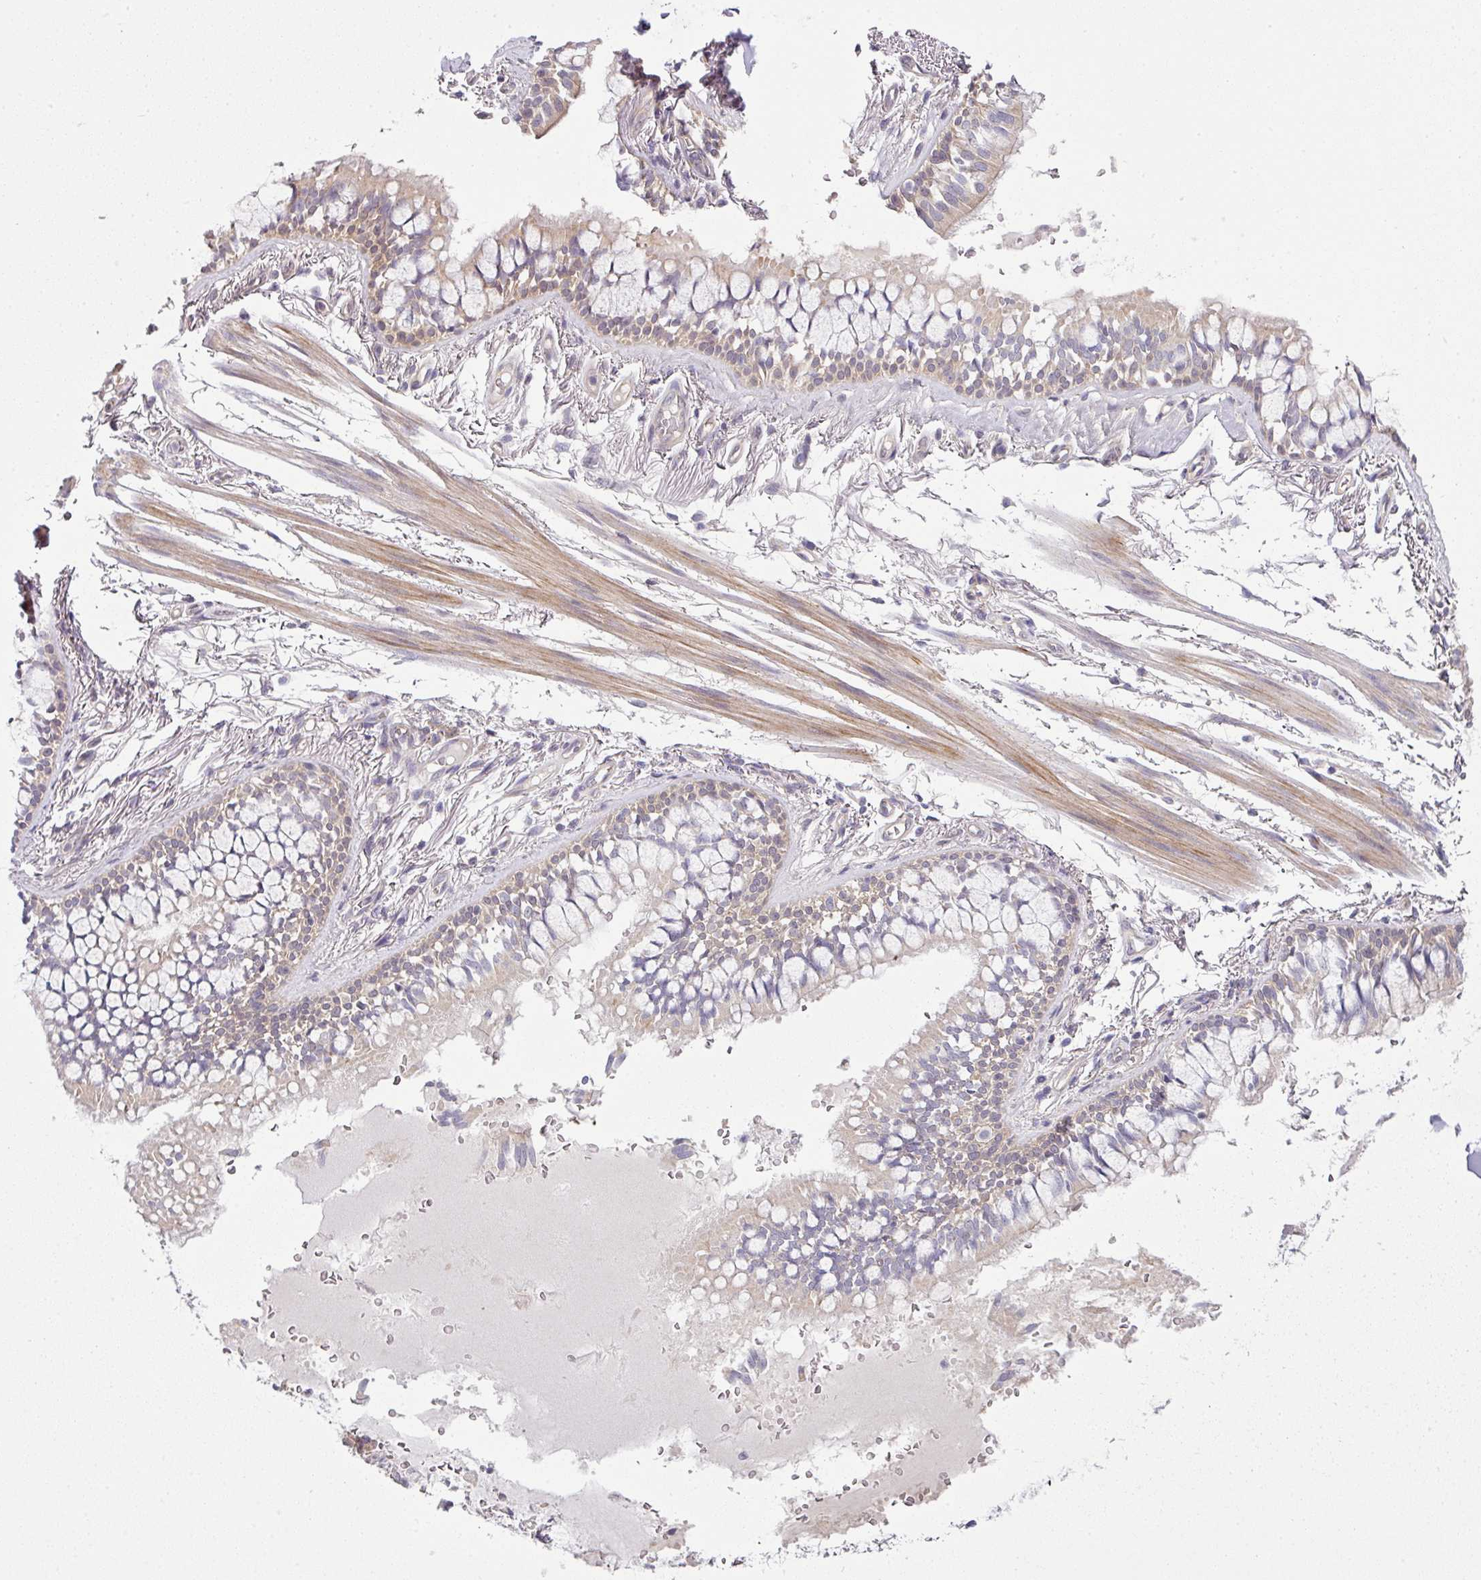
{"staining": {"intensity": "negative", "quantity": "none", "location": "none"}, "tissue": "adipose tissue", "cell_type": "Adipocytes", "image_type": "normal", "snomed": [{"axis": "morphology", "description": "Normal tissue, NOS"}, {"axis": "topography", "description": "Bronchus"}], "caption": "Immunohistochemistry (IHC) histopathology image of normal adipose tissue stained for a protein (brown), which reveals no positivity in adipocytes. (DAB immunohistochemistry (IHC), high magnification).", "gene": "DERPC", "patient": {"sex": "male", "age": 70}}